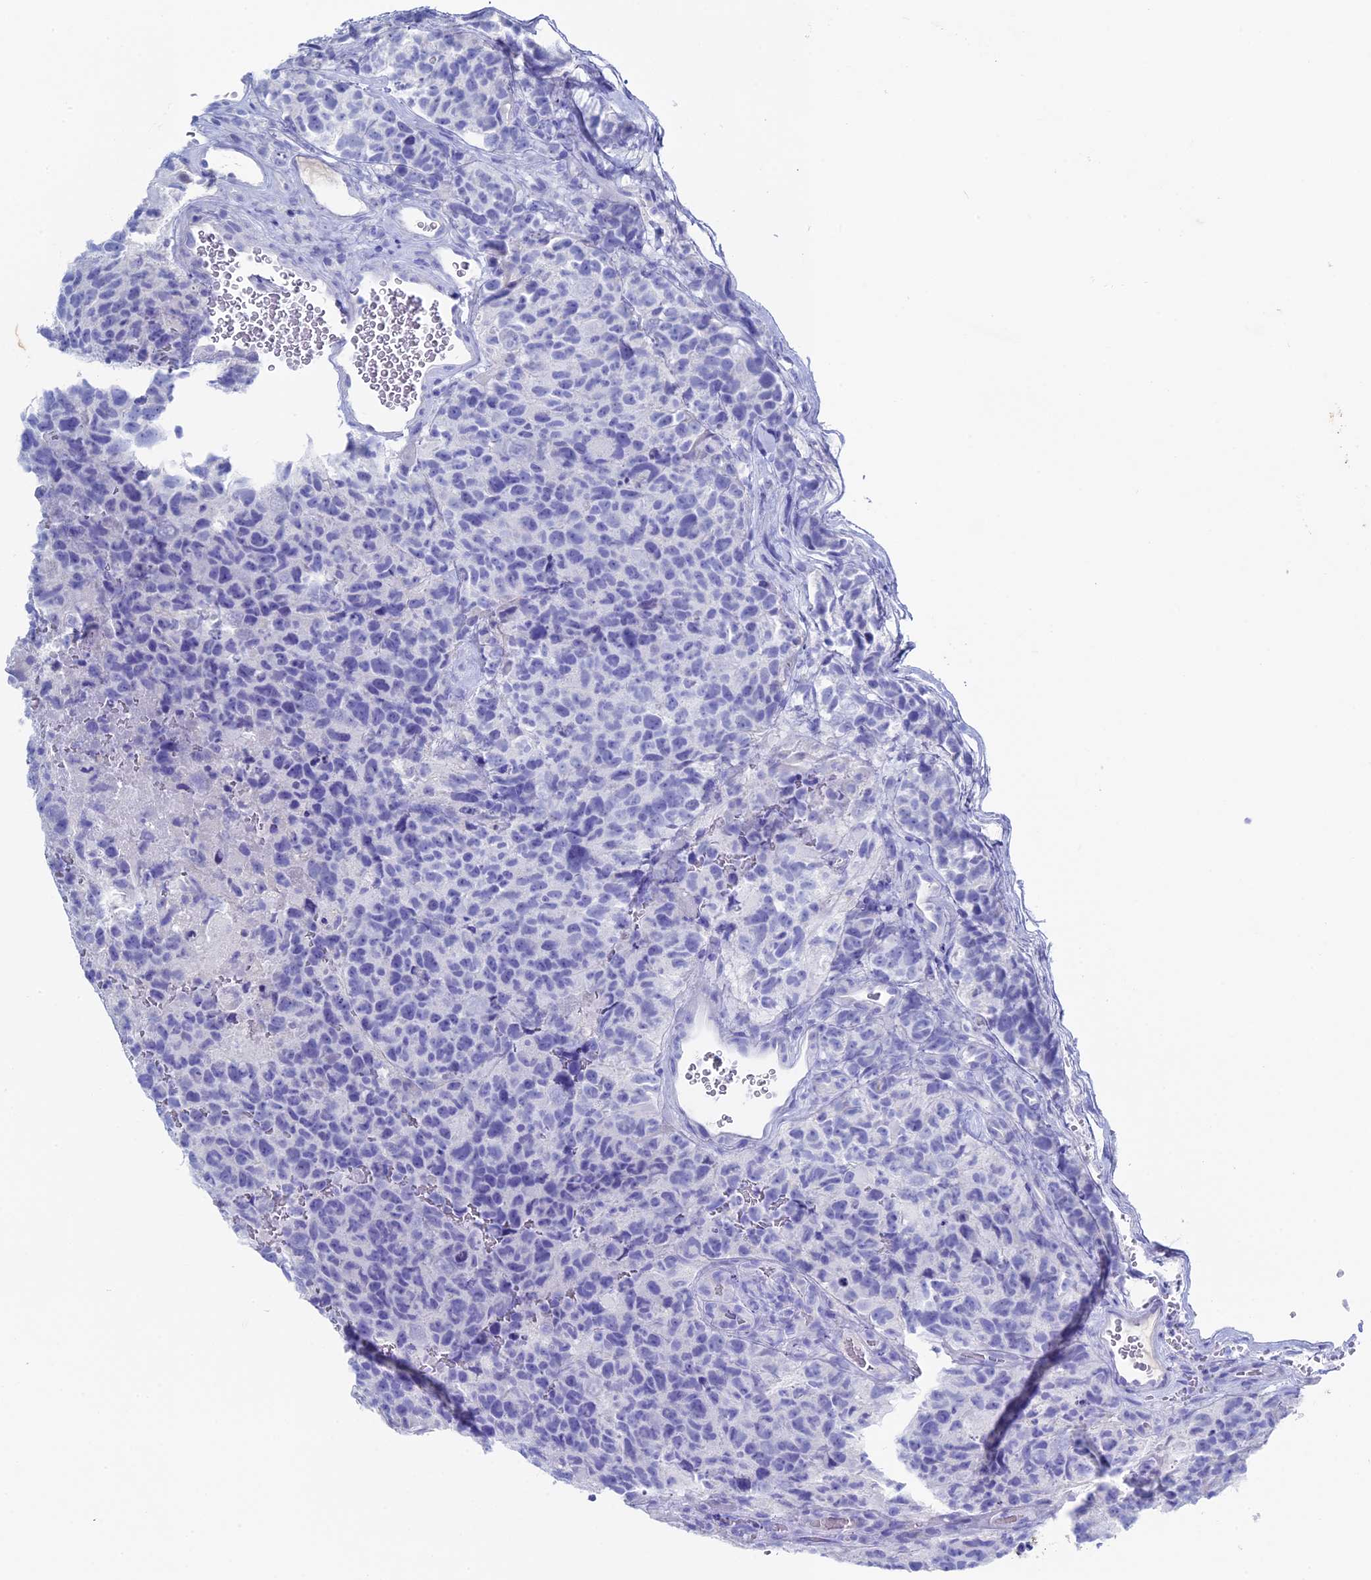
{"staining": {"intensity": "negative", "quantity": "none", "location": "none"}, "tissue": "glioma", "cell_type": "Tumor cells", "image_type": "cancer", "snomed": [{"axis": "morphology", "description": "Glioma, malignant, High grade"}, {"axis": "topography", "description": "Brain"}], "caption": "An IHC histopathology image of glioma is shown. There is no staining in tumor cells of glioma.", "gene": "UNC119", "patient": {"sex": "male", "age": 69}}